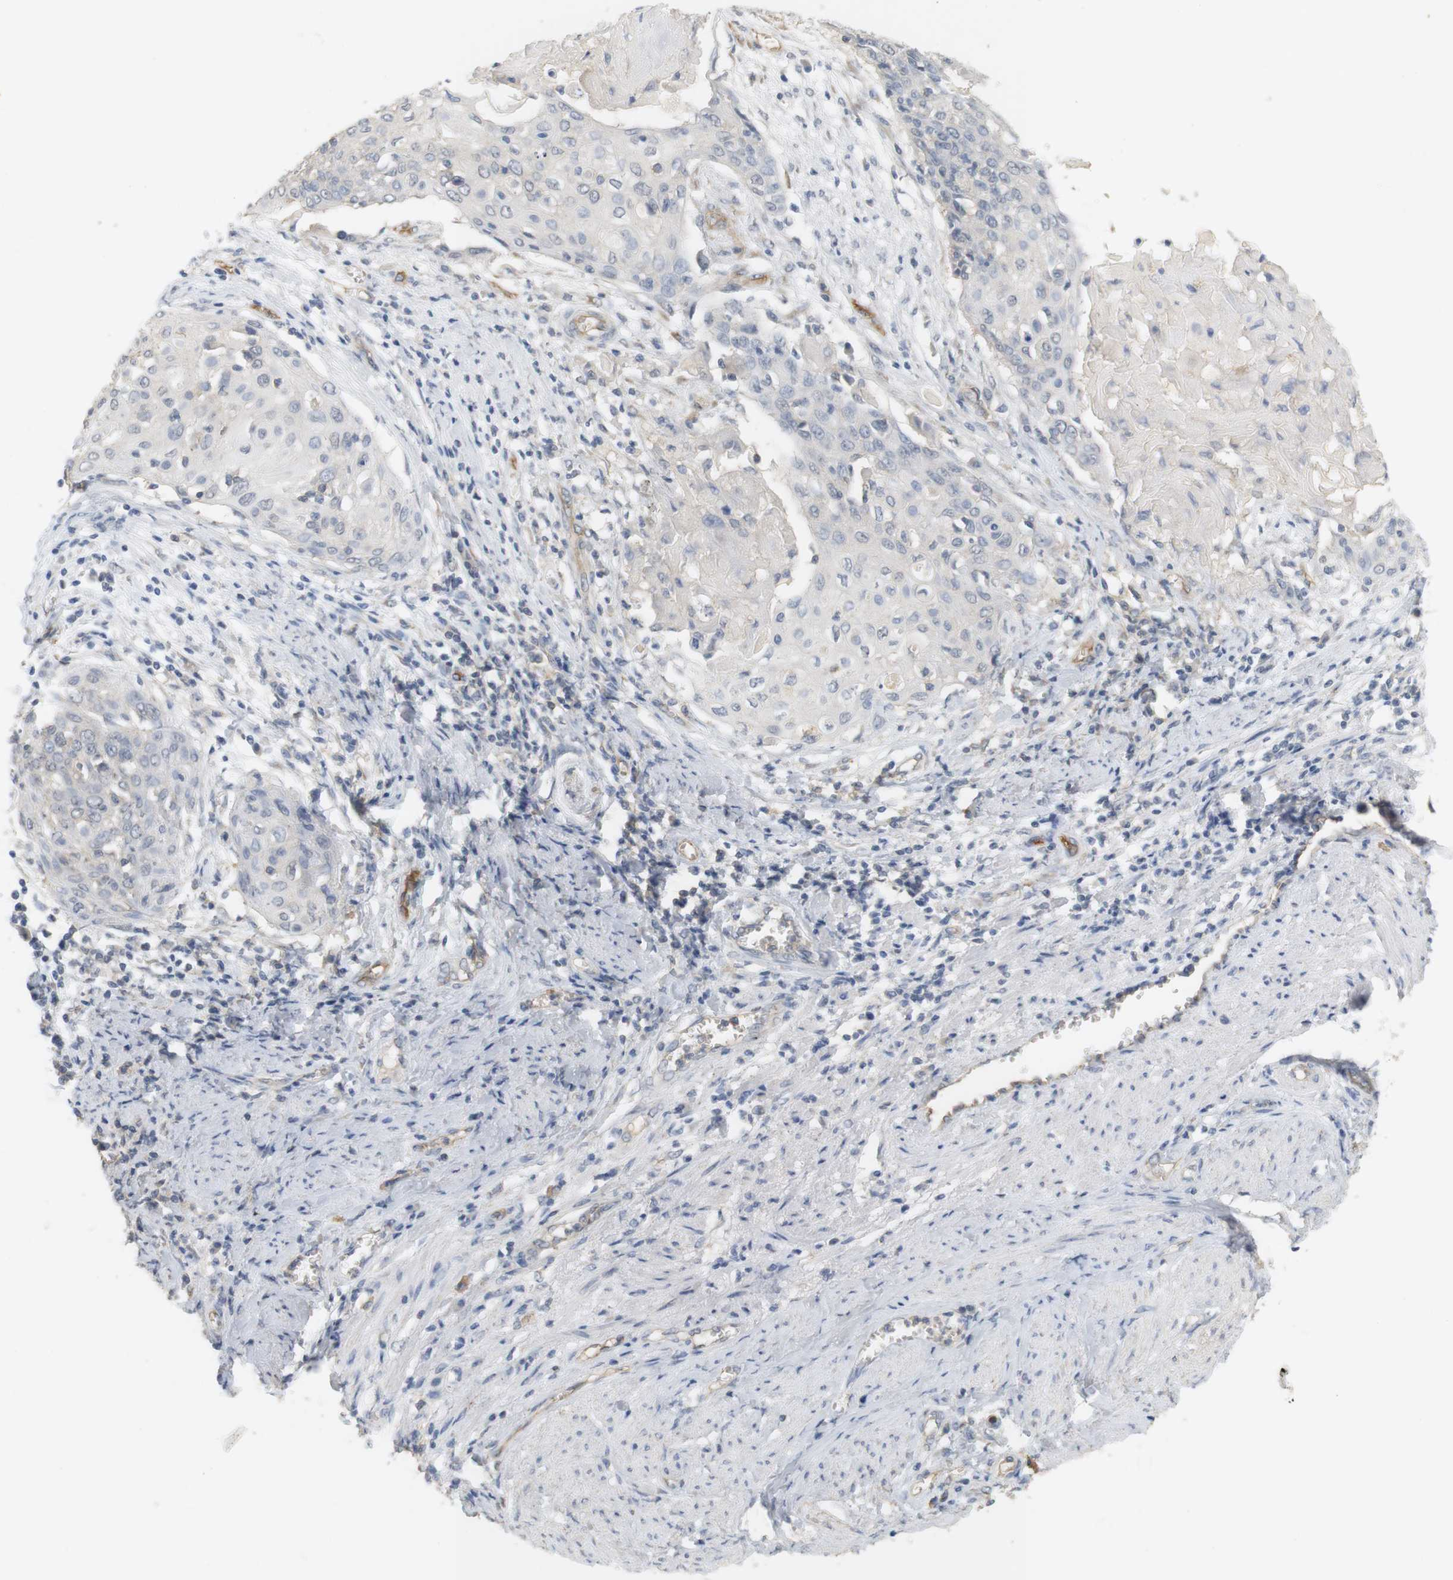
{"staining": {"intensity": "negative", "quantity": "none", "location": "none"}, "tissue": "cervical cancer", "cell_type": "Tumor cells", "image_type": "cancer", "snomed": [{"axis": "morphology", "description": "Squamous cell carcinoma, NOS"}, {"axis": "topography", "description": "Cervix"}], "caption": "Immunohistochemistry (IHC) of cervical cancer displays no staining in tumor cells. (Stains: DAB IHC with hematoxylin counter stain, Microscopy: brightfield microscopy at high magnification).", "gene": "OSR1", "patient": {"sex": "female", "age": 39}}